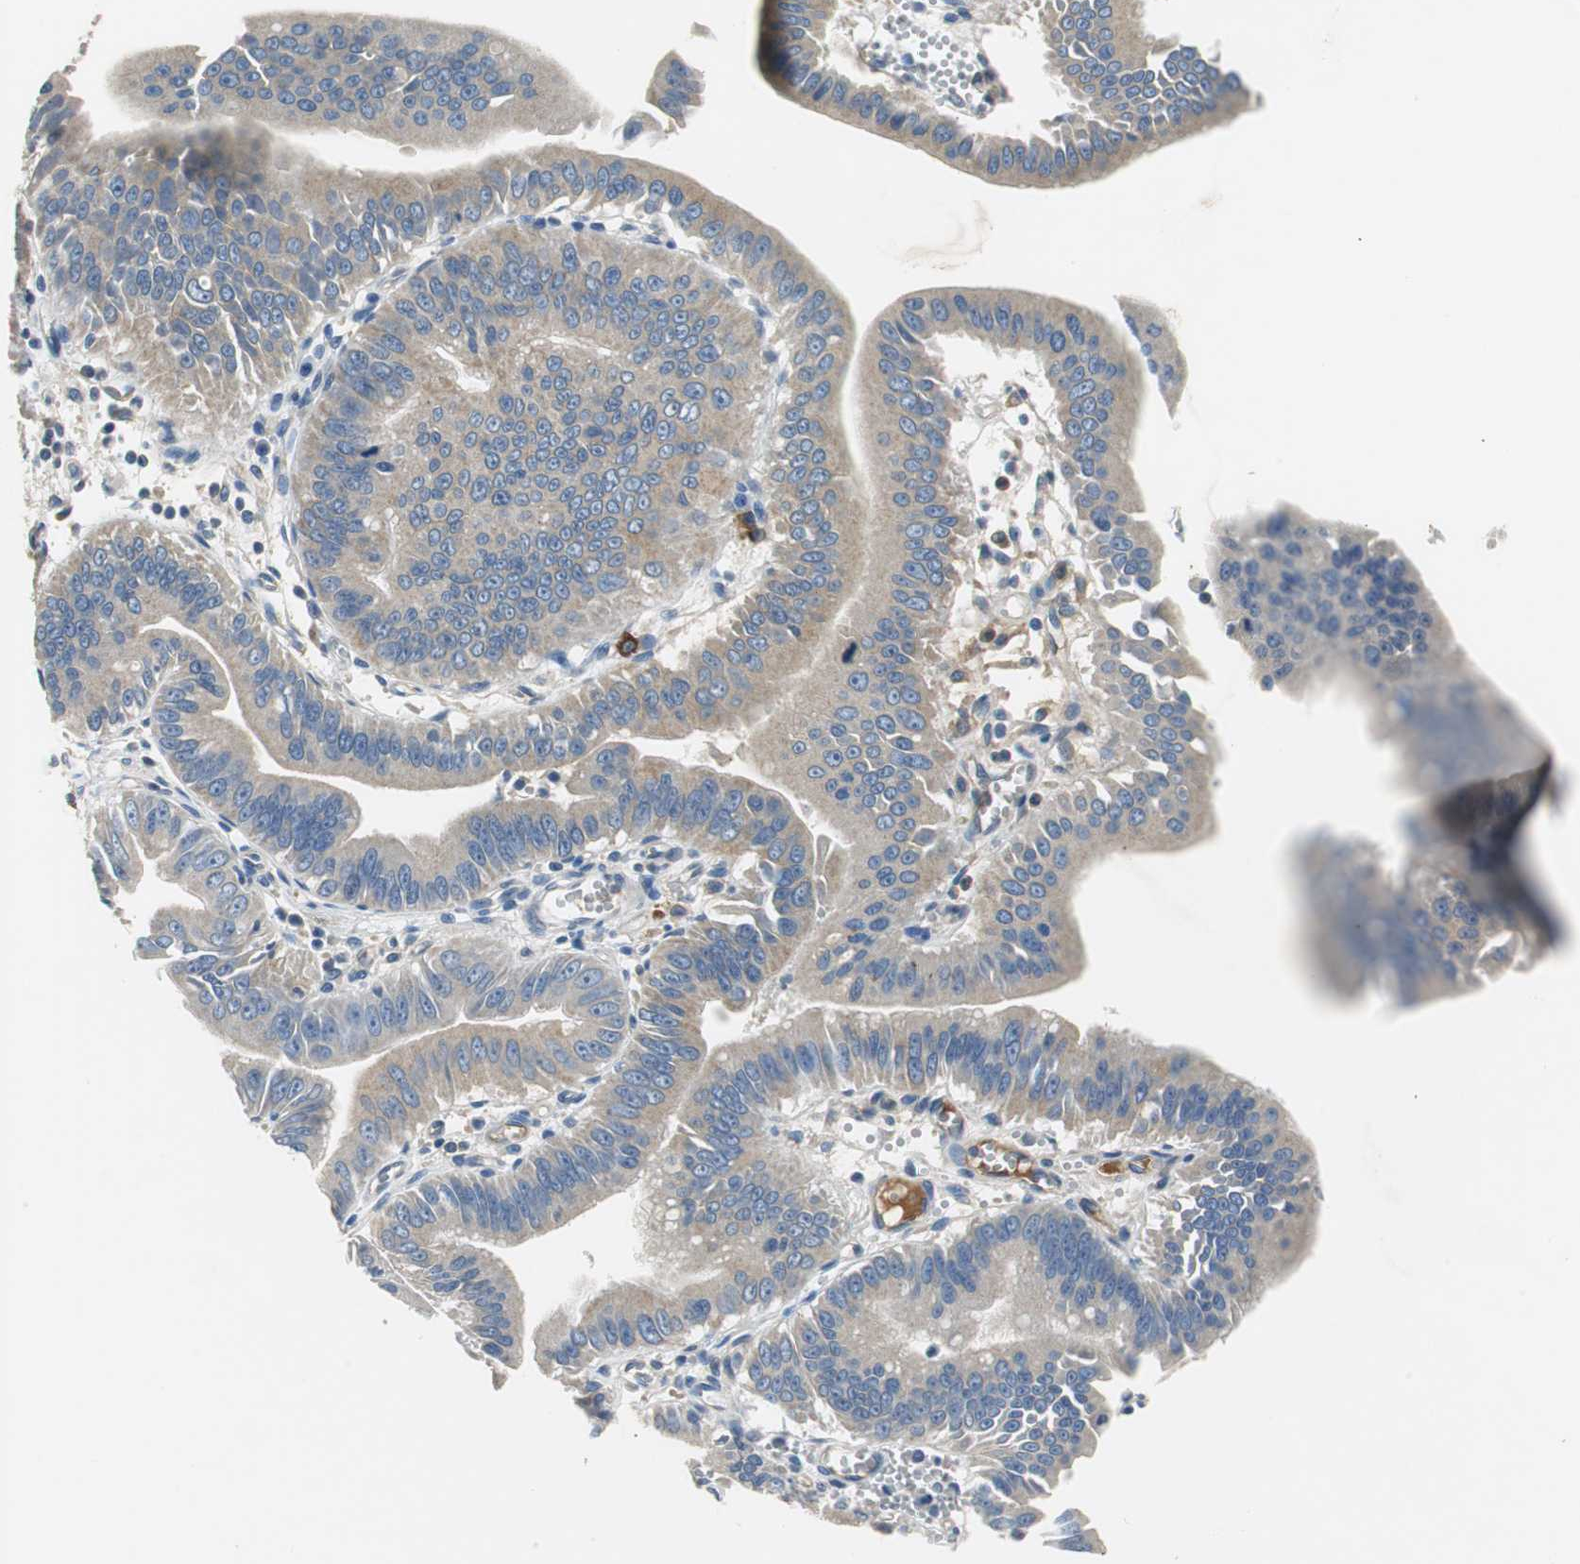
{"staining": {"intensity": "weak", "quantity": ">75%", "location": "cytoplasmic/membranous"}, "tissue": "pancreatic cancer", "cell_type": "Tumor cells", "image_type": "cancer", "snomed": [{"axis": "morphology", "description": "Normal tissue, NOS"}, {"axis": "topography", "description": "Lymph node"}], "caption": "Human pancreatic cancer stained with a brown dye exhibits weak cytoplasmic/membranous positive positivity in about >75% of tumor cells.", "gene": "MTIF2", "patient": {"sex": "male", "age": 50}}